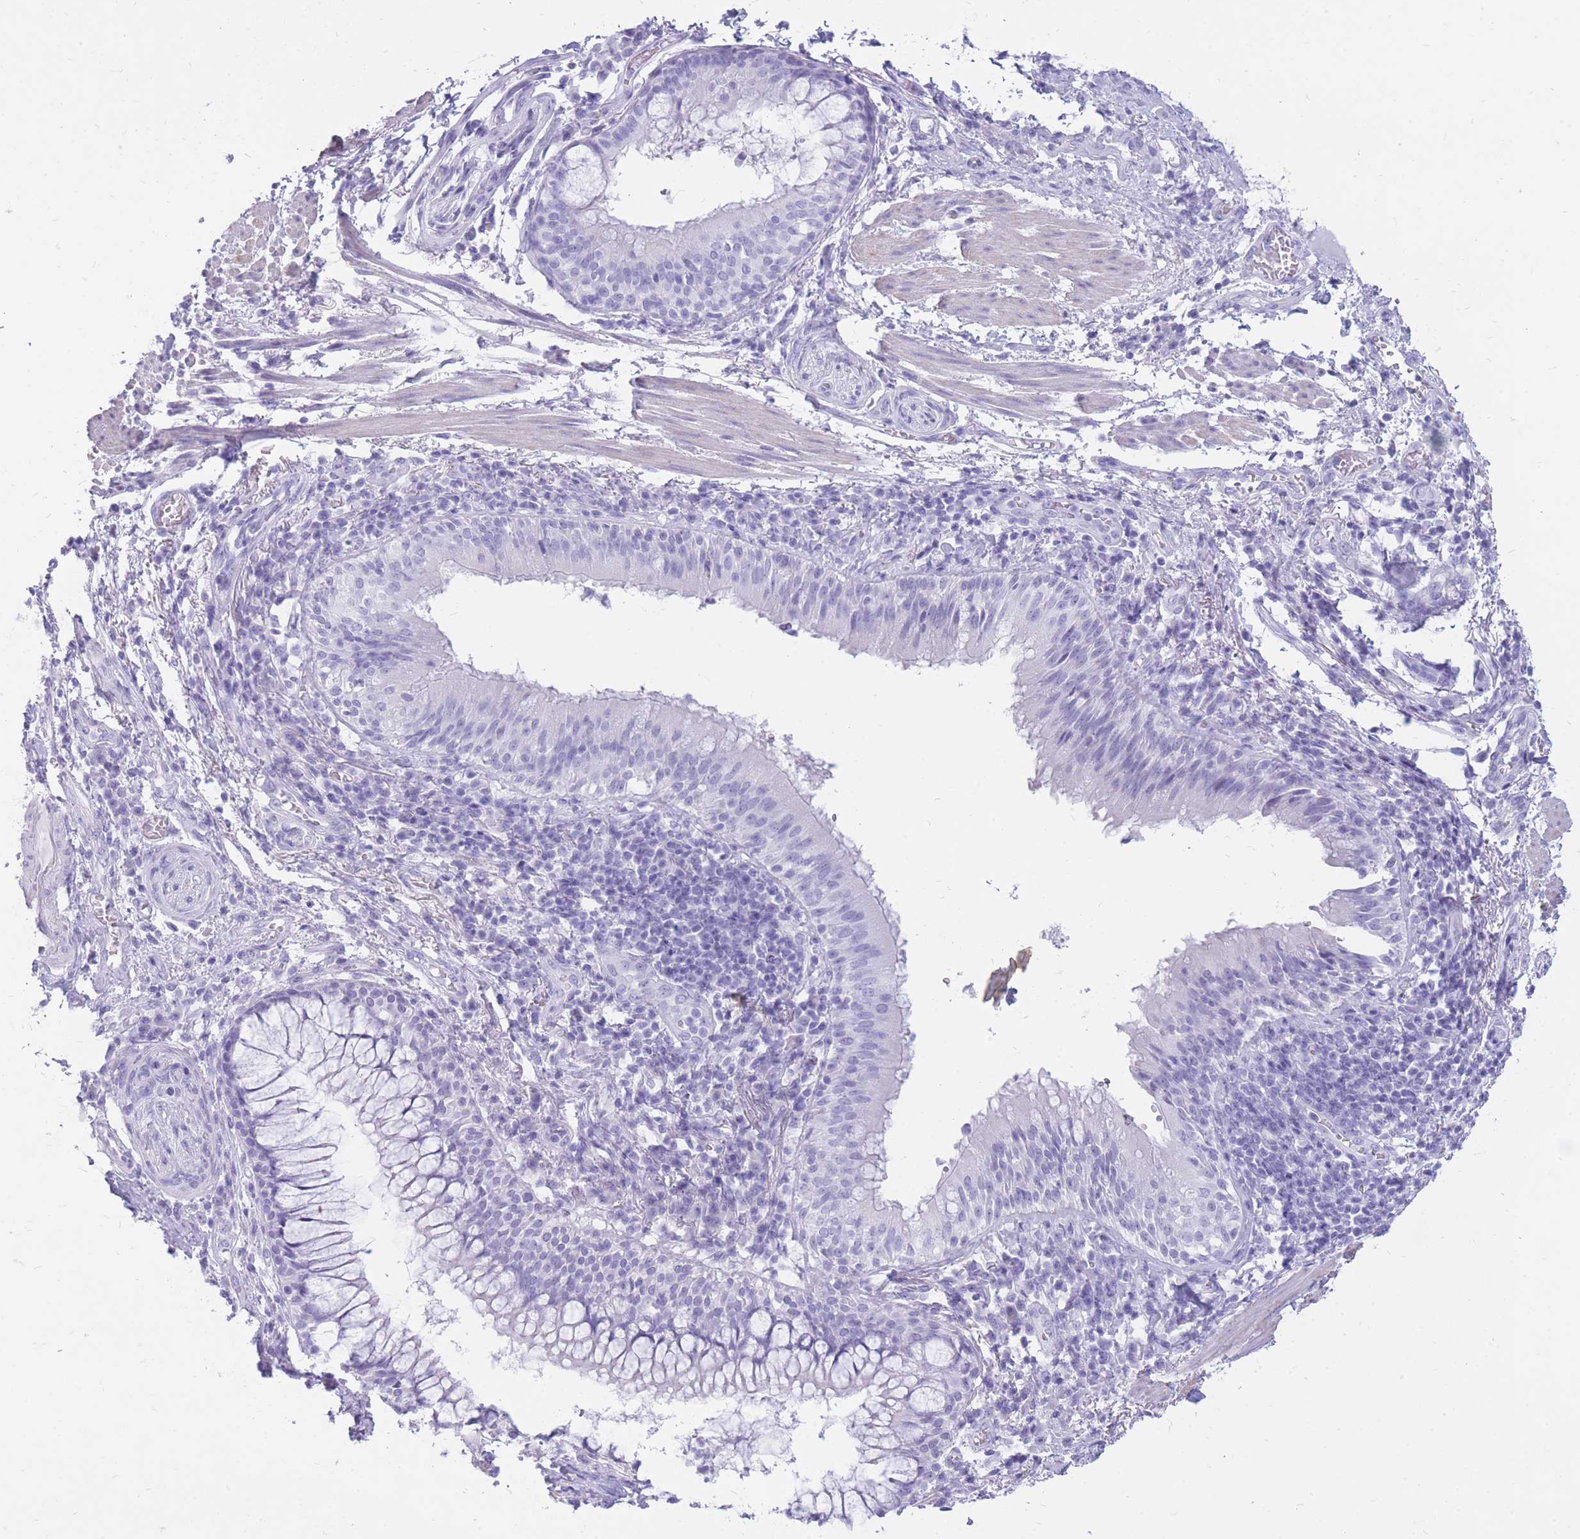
{"staining": {"intensity": "negative", "quantity": "none", "location": "none"}, "tissue": "adipose tissue", "cell_type": "Adipocytes", "image_type": "normal", "snomed": [{"axis": "morphology", "description": "Normal tissue, NOS"}, {"axis": "topography", "description": "Cartilage tissue"}, {"axis": "topography", "description": "Bronchus"}], "caption": "IHC image of normal adipose tissue stained for a protein (brown), which shows no positivity in adipocytes.", "gene": "CYP21A2", "patient": {"sex": "male", "age": 56}}